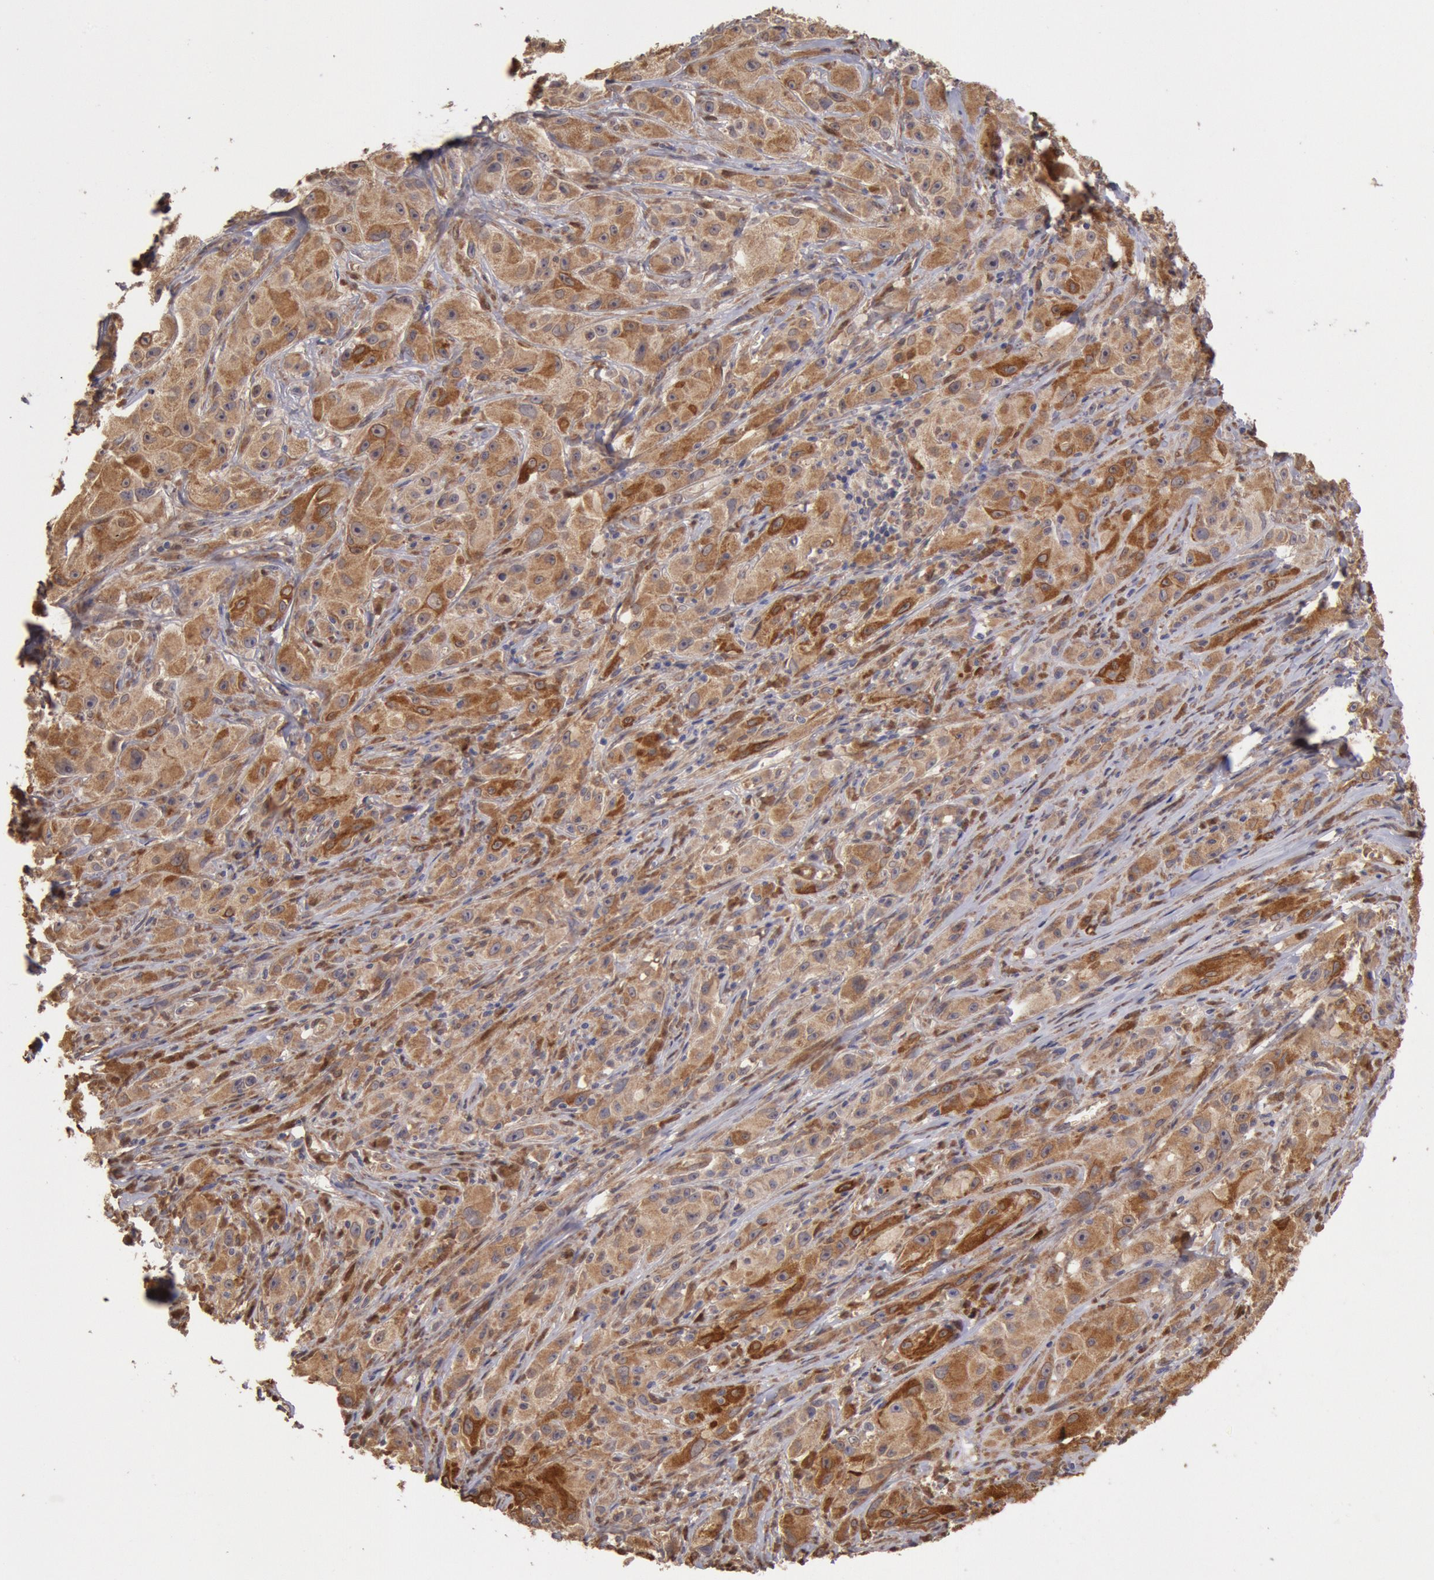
{"staining": {"intensity": "strong", "quantity": ">75%", "location": "cytoplasmic/membranous"}, "tissue": "melanoma", "cell_type": "Tumor cells", "image_type": "cancer", "snomed": [{"axis": "morphology", "description": "Malignant melanoma, NOS"}, {"axis": "topography", "description": "Skin"}], "caption": "Protein expression analysis of malignant melanoma reveals strong cytoplasmic/membranous staining in about >75% of tumor cells.", "gene": "COMT", "patient": {"sex": "male", "age": 56}}